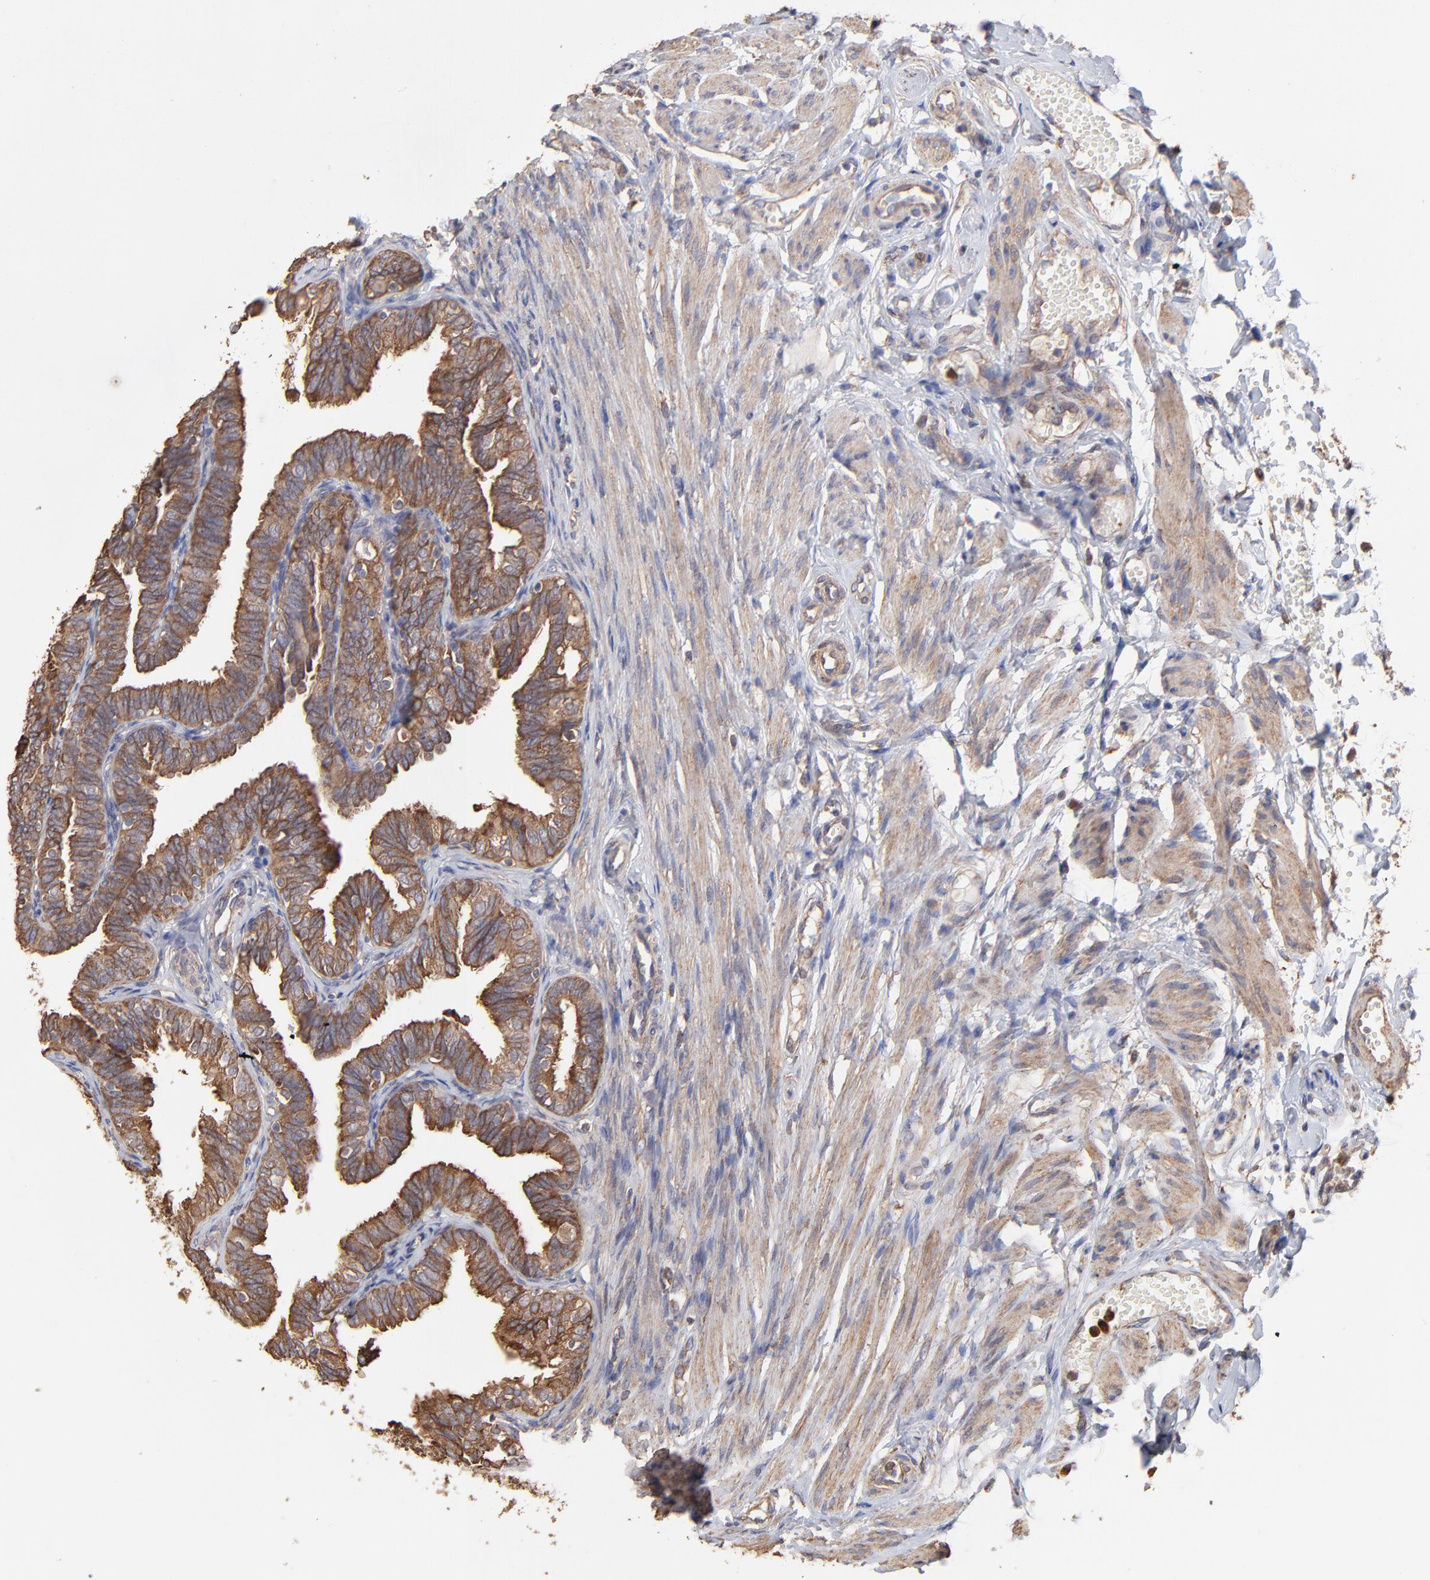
{"staining": {"intensity": "strong", "quantity": ">75%", "location": "cytoplasmic/membranous"}, "tissue": "fallopian tube", "cell_type": "Glandular cells", "image_type": "normal", "snomed": [{"axis": "morphology", "description": "Normal tissue, NOS"}, {"axis": "topography", "description": "Fallopian tube"}], "caption": "Fallopian tube stained with DAB immunohistochemistry (IHC) demonstrates high levels of strong cytoplasmic/membranous positivity in approximately >75% of glandular cells. (DAB IHC, brown staining for protein, blue staining for nuclei).", "gene": "PFKM", "patient": {"sex": "female", "age": 46}}